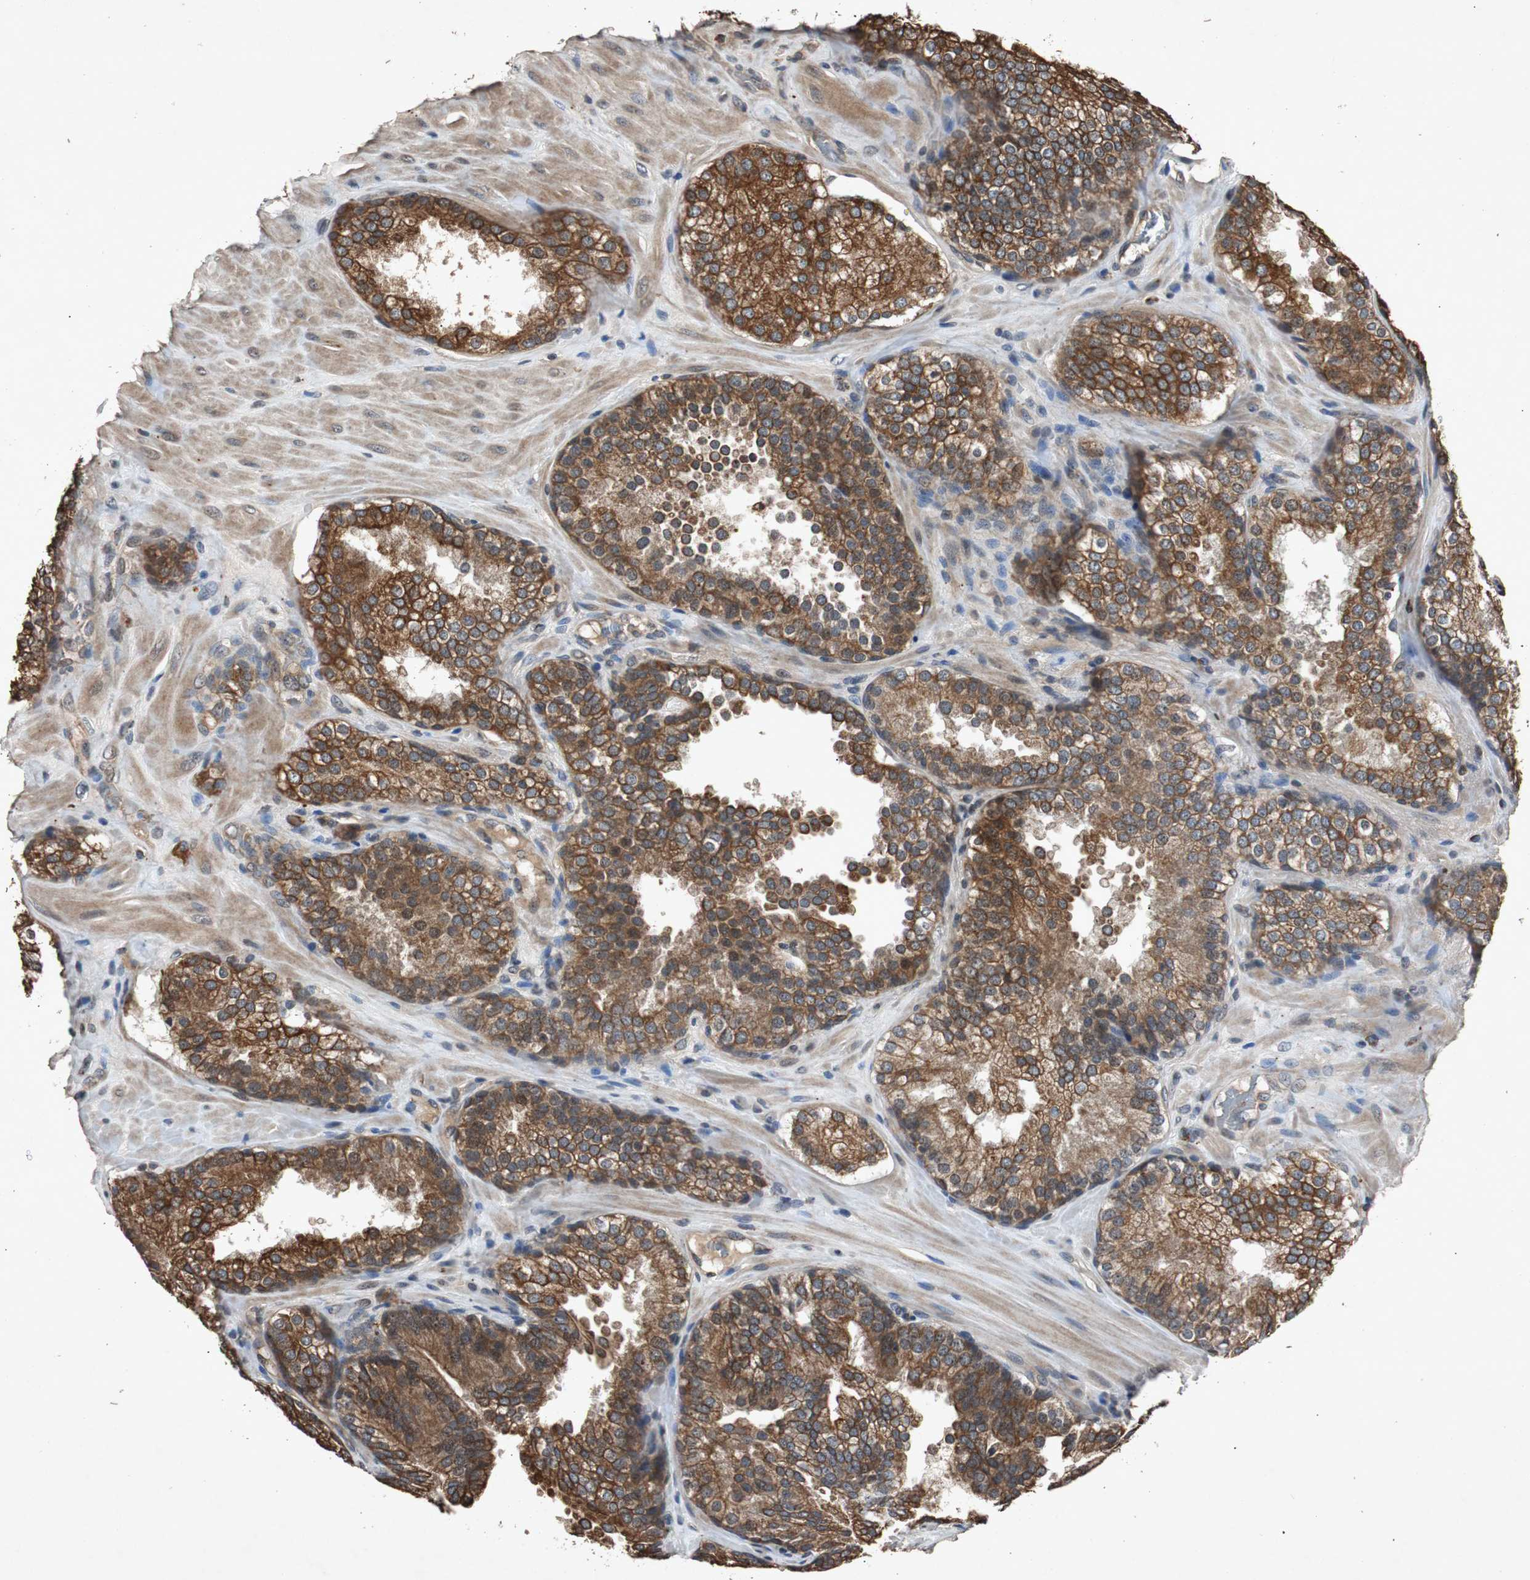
{"staining": {"intensity": "strong", "quantity": ">75%", "location": "cytoplasmic/membranous"}, "tissue": "prostate cancer", "cell_type": "Tumor cells", "image_type": "cancer", "snomed": [{"axis": "morphology", "description": "Adenocarcinoma, High grade"}, {"axis": "topography", "description": "Prostate"}], "caption": "This photomicrograph displays prostate high-grade adenocarcinoma stained with IHC to label a protein in brown. The cytoplasmic/membranous of tumor cells show strong positivity for the protein. Nuclei are counter-stained blue.", "gene": "SLIT2", "patient": {"sex": "male", "age": 70}}